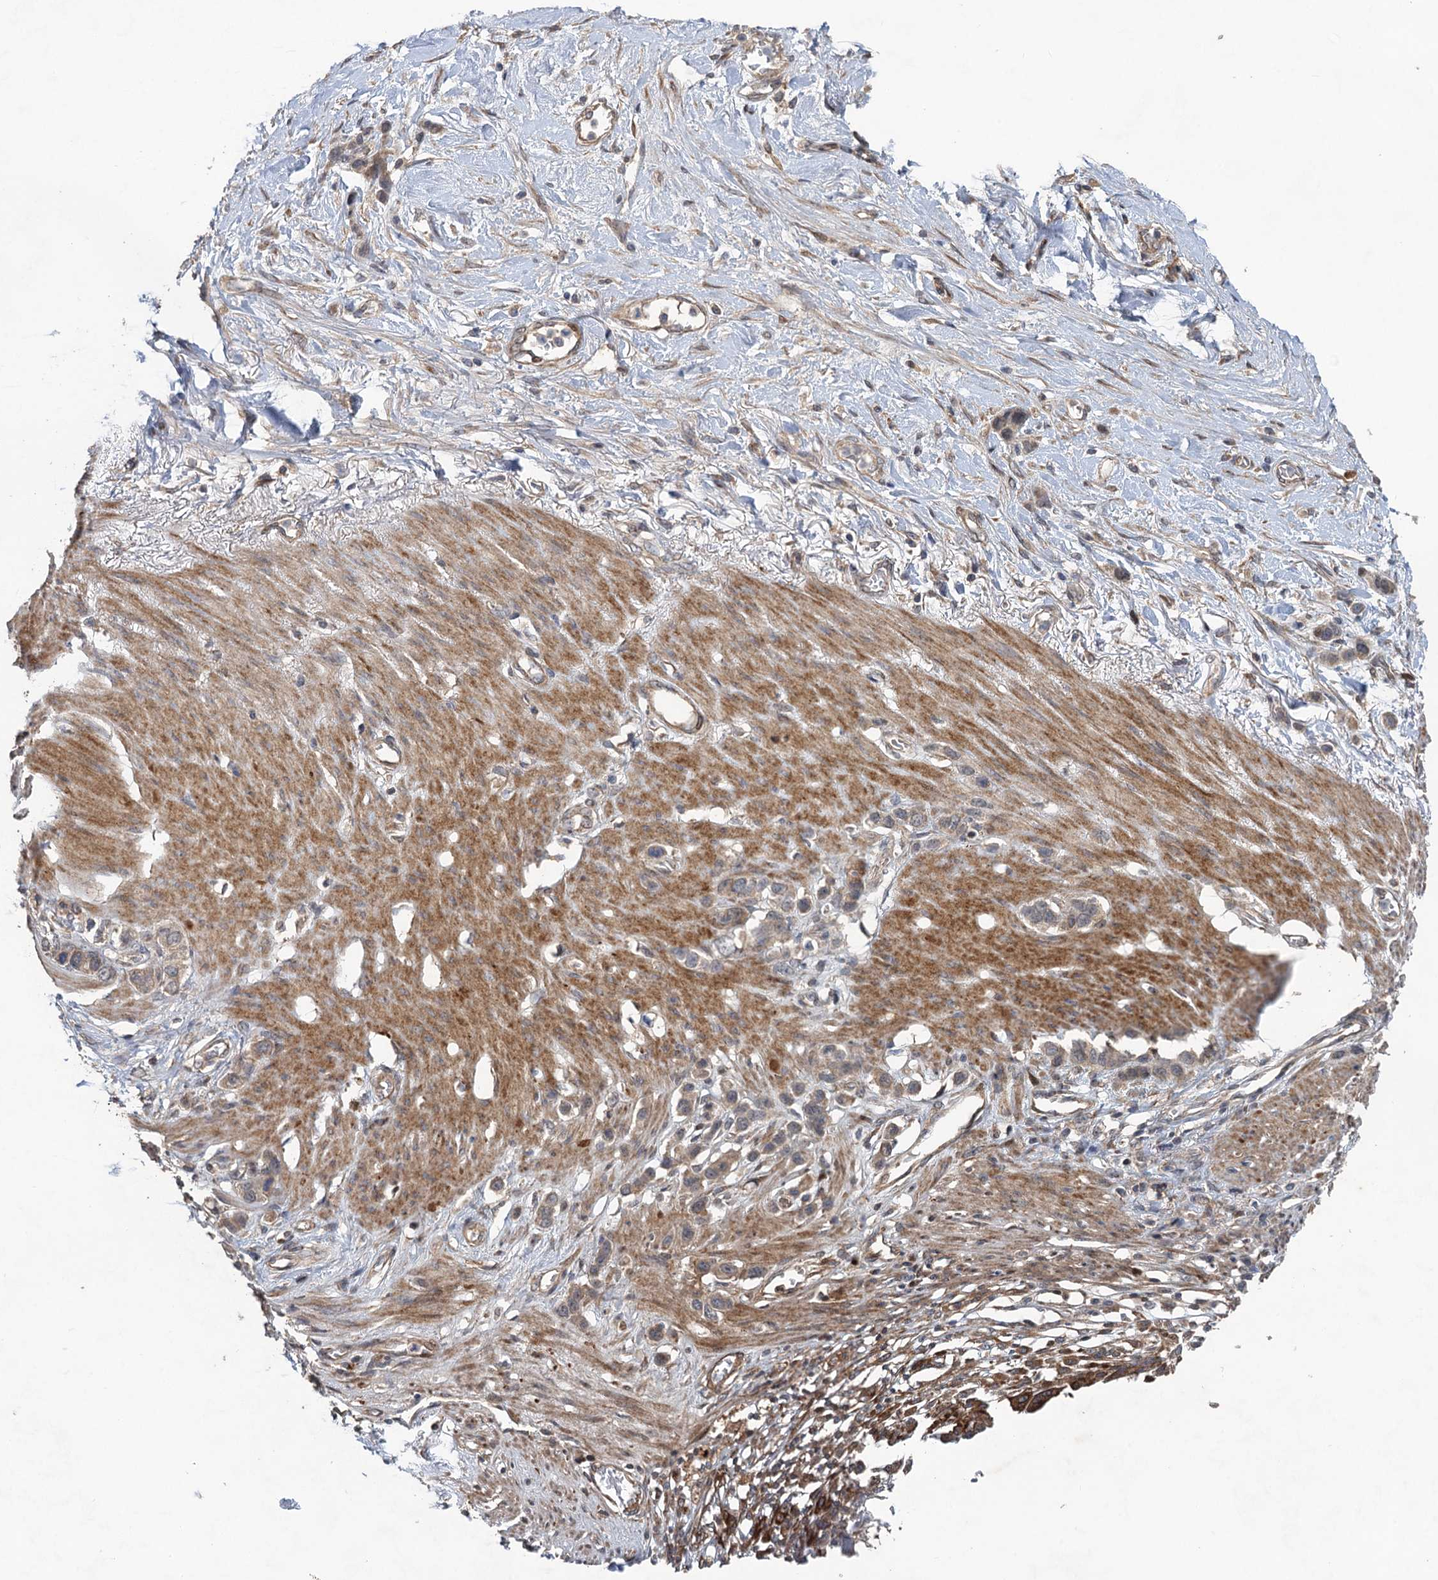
{"staining": {"intensity": "negative", "quantity": "none", "location": "none"}, "tissue": "stomach cancer", "cell_type": "Tumor cells", "image_type": "cancer", "snomed": [{"axis": "morphology", "description": "Adenocarcinoma, NOS"}, {"axis": "morphology", "description": "Adenocarcinoma, High grade"}, {"axis": "topography", "description": "Stomach, upper"}, {"axis": "topography", "description": "Stomach, lower"}], "caption": "The micrograph shows no significant staining in tumor cells of stomach cancer (adenocarcinoma).", "gene": "NUDT22", "patient": {"sex": "female", "age": 65}}